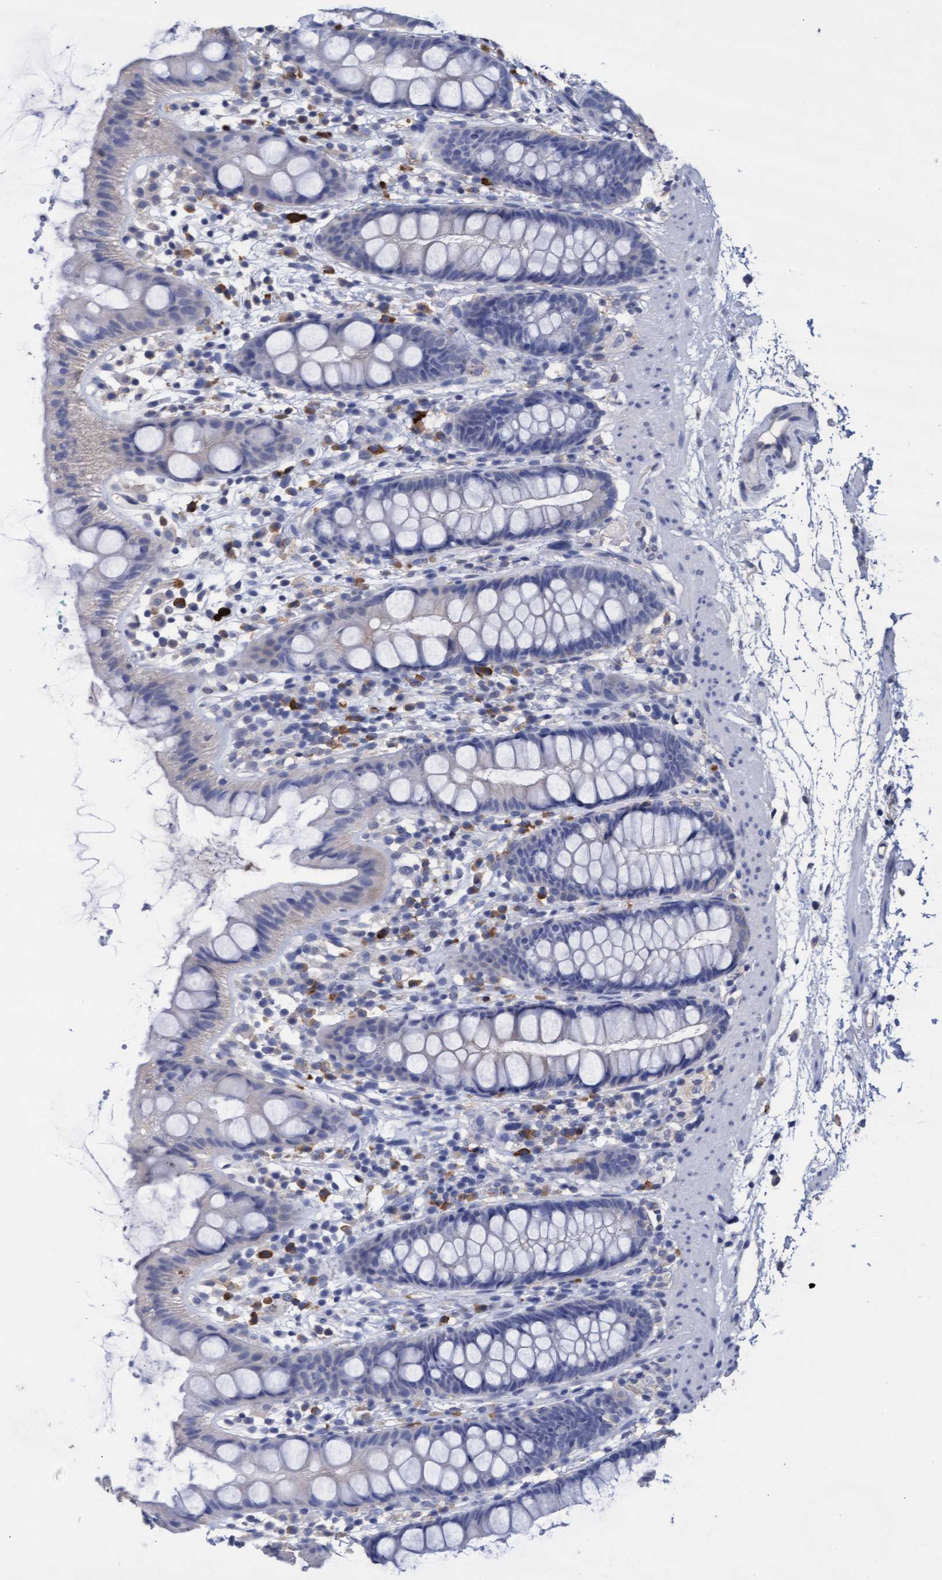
{"staining": {"intensity": "negative", "quantity": "none", "location": "none"}, "tissue": "rectum", "cell_type": "Glandular cells", "image_type": "normal", "snomed": [{"axis": "morphology", "description": "Normal tissue, NOS"}, {"axis": "topography", "description": "Rectum"}], "caption": "Immunohistochemistry (IHC) of benign human rectum exhibits no staining in glandular cells.", "gene": "GPR39", "patient": {"sex": "female", "age": 65}}